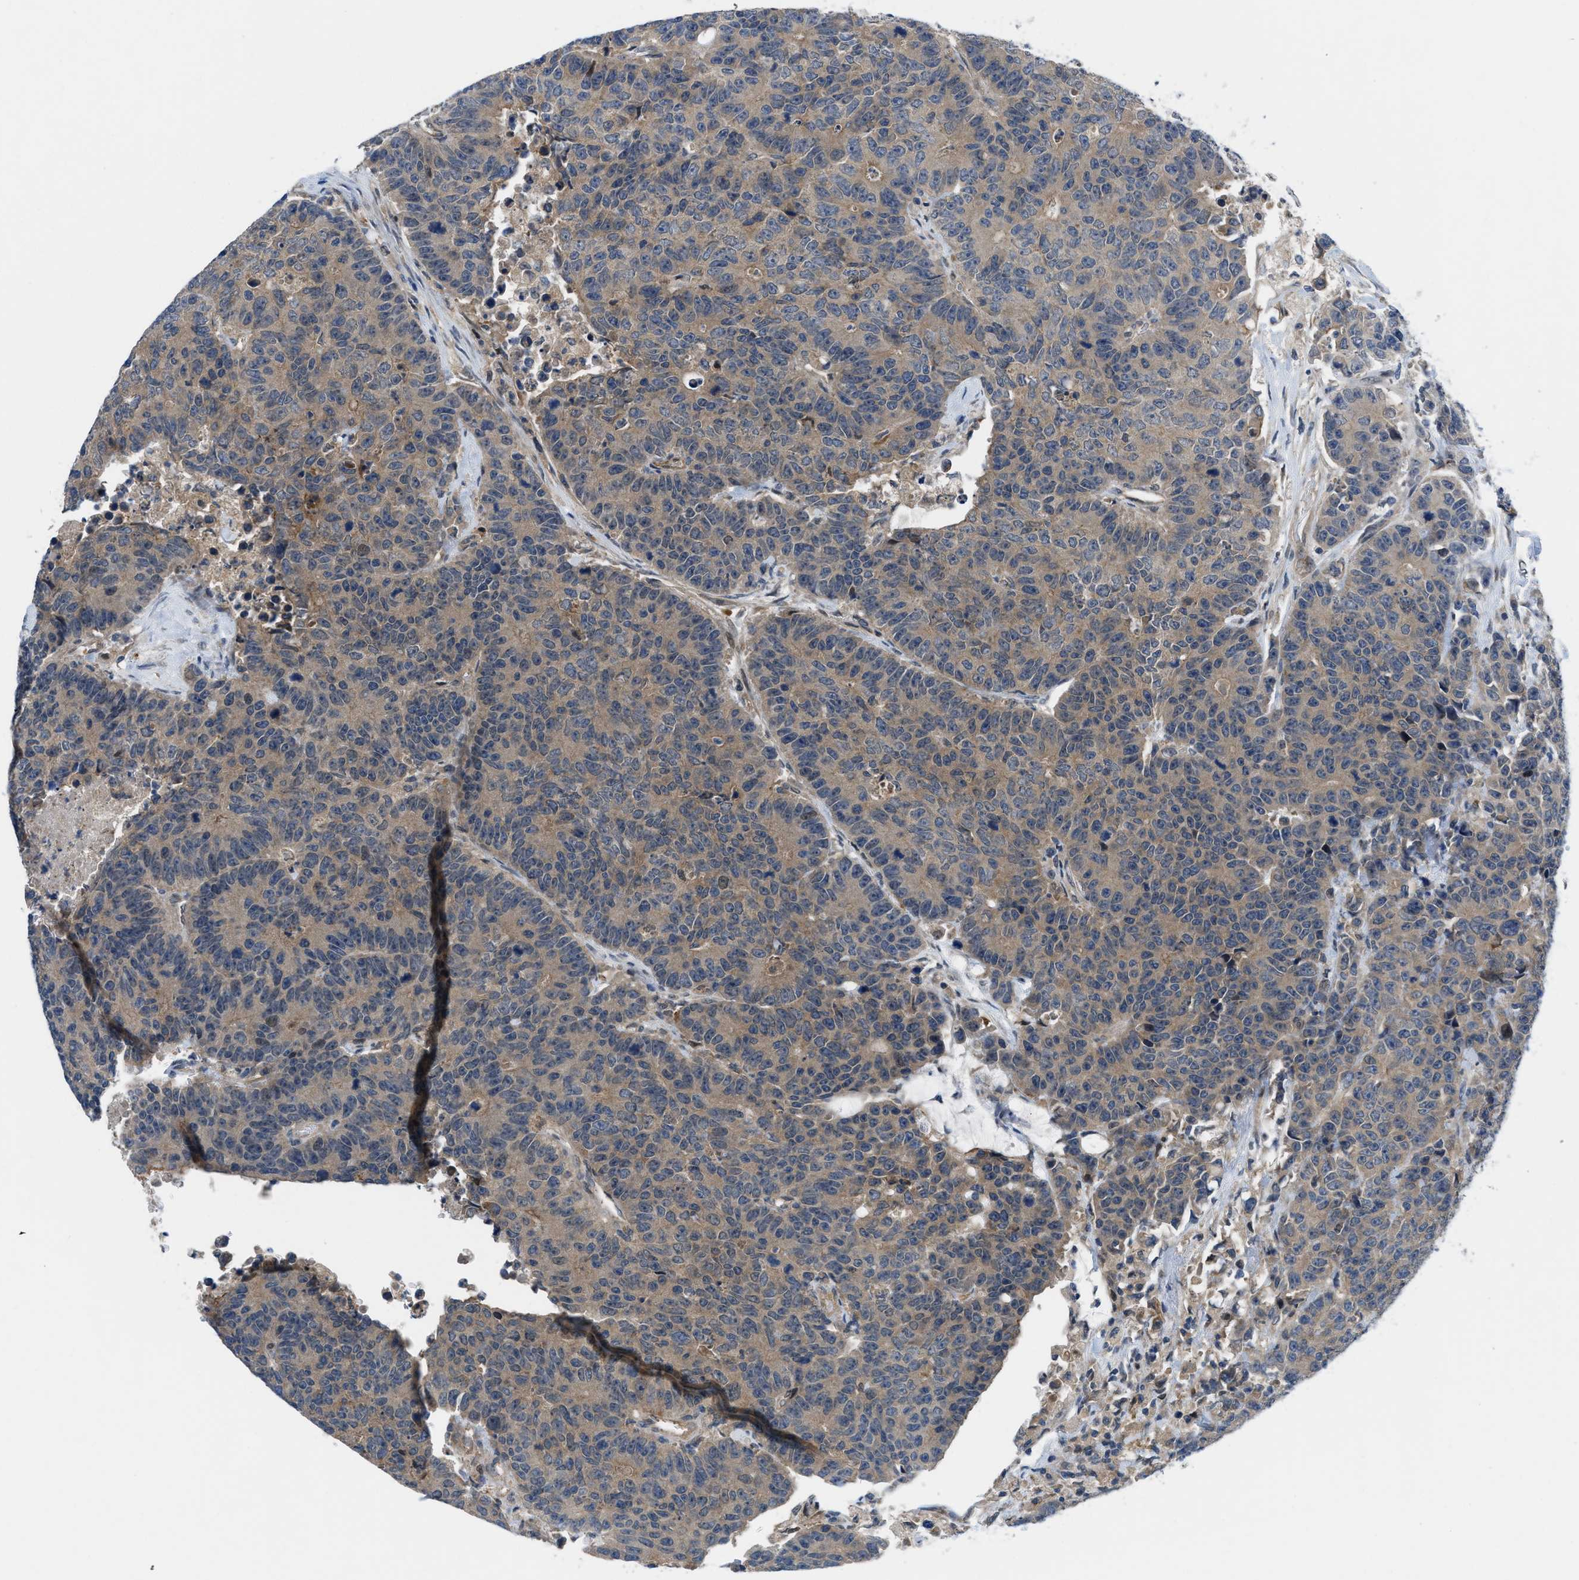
{"staining": {"intensity": "moderate", "quantity": ">75%", "location": "cytoplasmic/membranous"}, "tissue": "colorectal cancer", "cell_type": "Tumor cells", "image_type": "cancer", "snomed": [{"axis": "morphology", "description": "Adenocarcinoma, NOS"}, {"axis": "topography", "description": "Colon"}], "caption": "Protein staining demonstrates moderate cytoplasmic/membranous positivity in about >75% of tumor cells in colorectal cancer (adenocarcinoma).", "gene": "BAZ2B", "patient": {"sex": "female", "age": 86}}